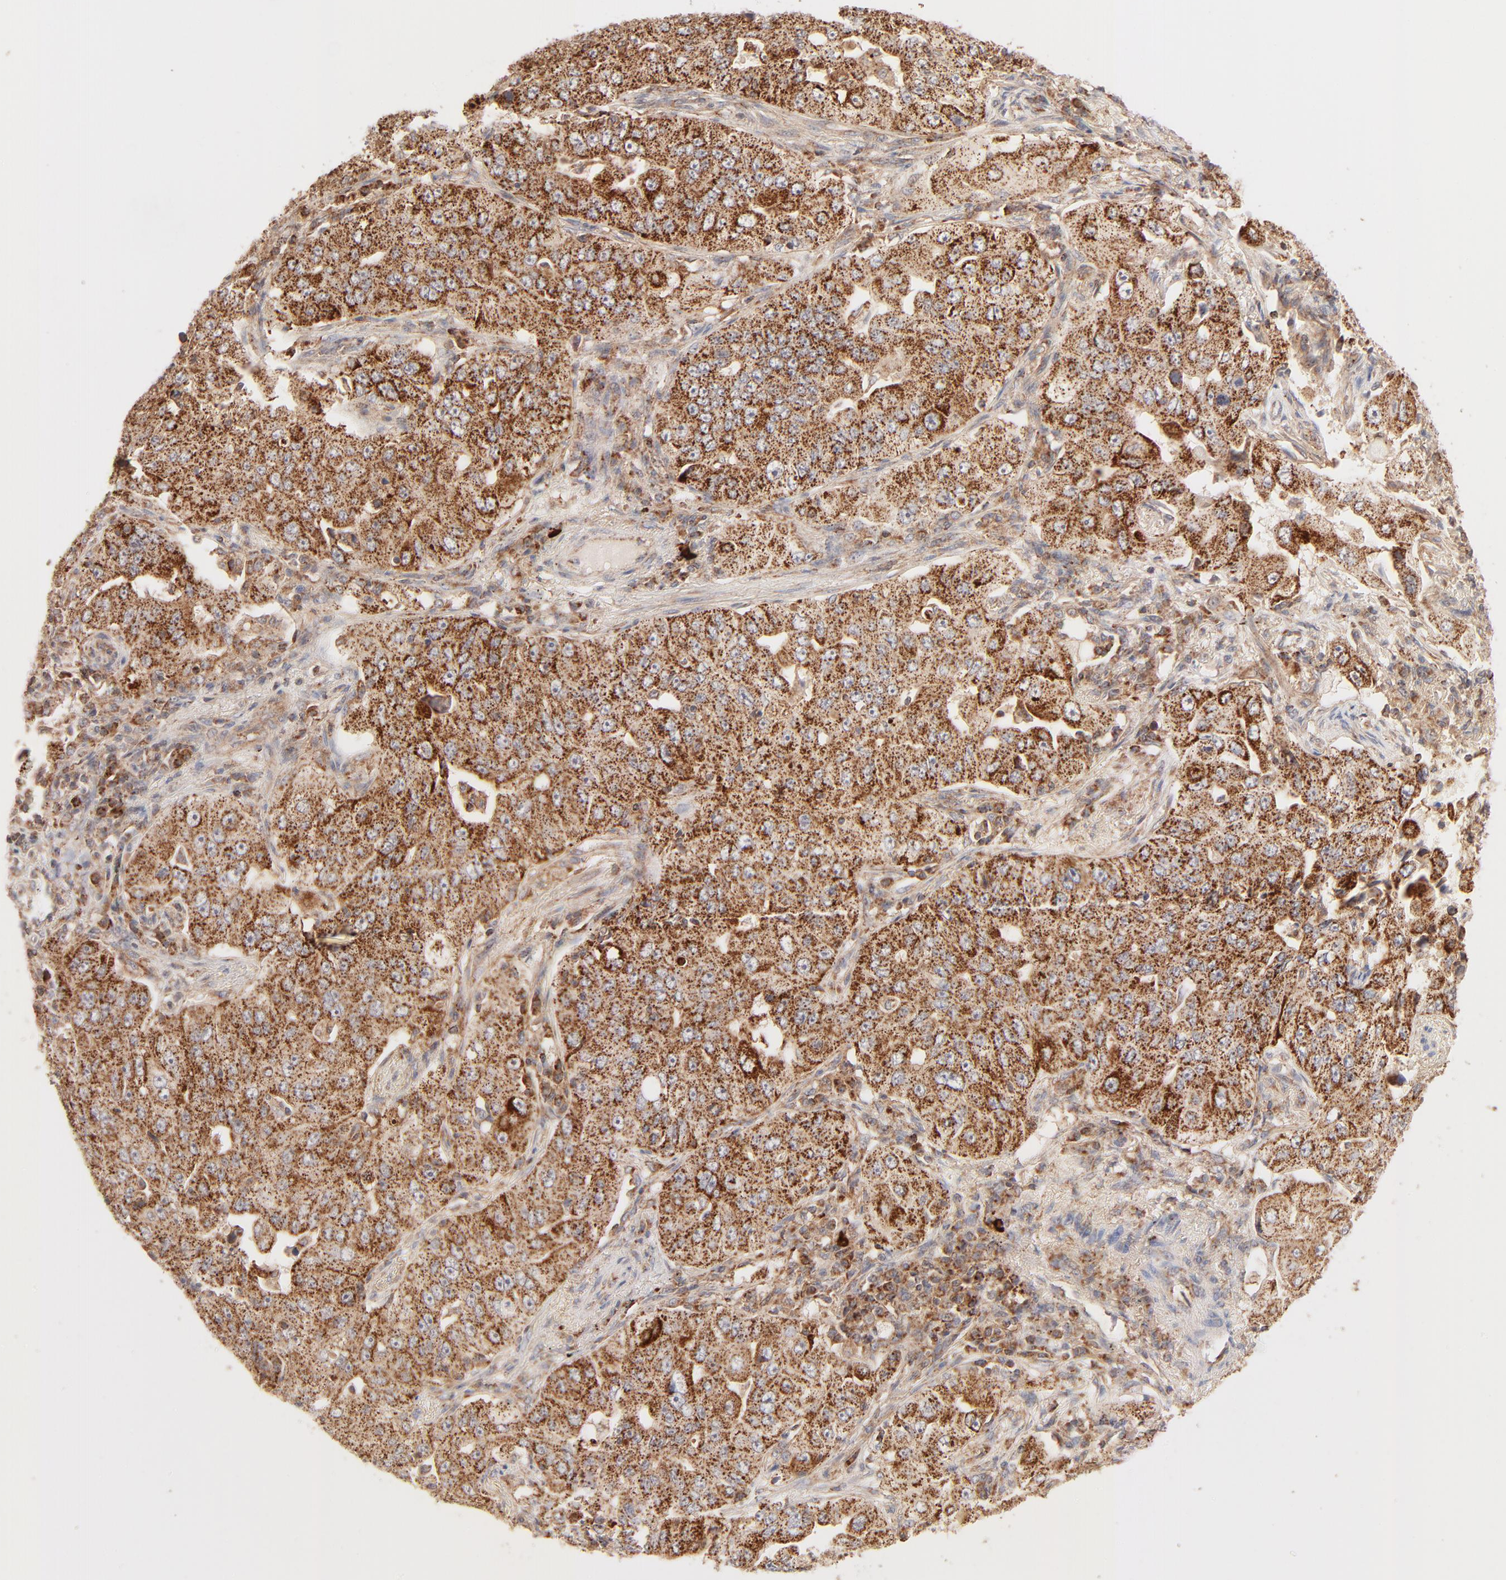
{"staining": {"intensity": "strong", "quantity": ">75%", "location": "cytoplasmic/membranous"}, "tissue": "lung cancer", "cell_type": "Tumor cells", "image_type": "cancer", "snomed": [{"axis": "morphology", "description": "Adenocarcinoma, NOS"}, {"axis": "topography", "description": "Lung"}], "caption": "About >75% of tumor cells in lung cancer (adenocarcinoma) demonstrate strong cytoplasmic/membranous protein expression as visualized by brown immunohistochemical staining.", "gene": "CSPG4", "patient": {"sex": "male", "age": 84}}